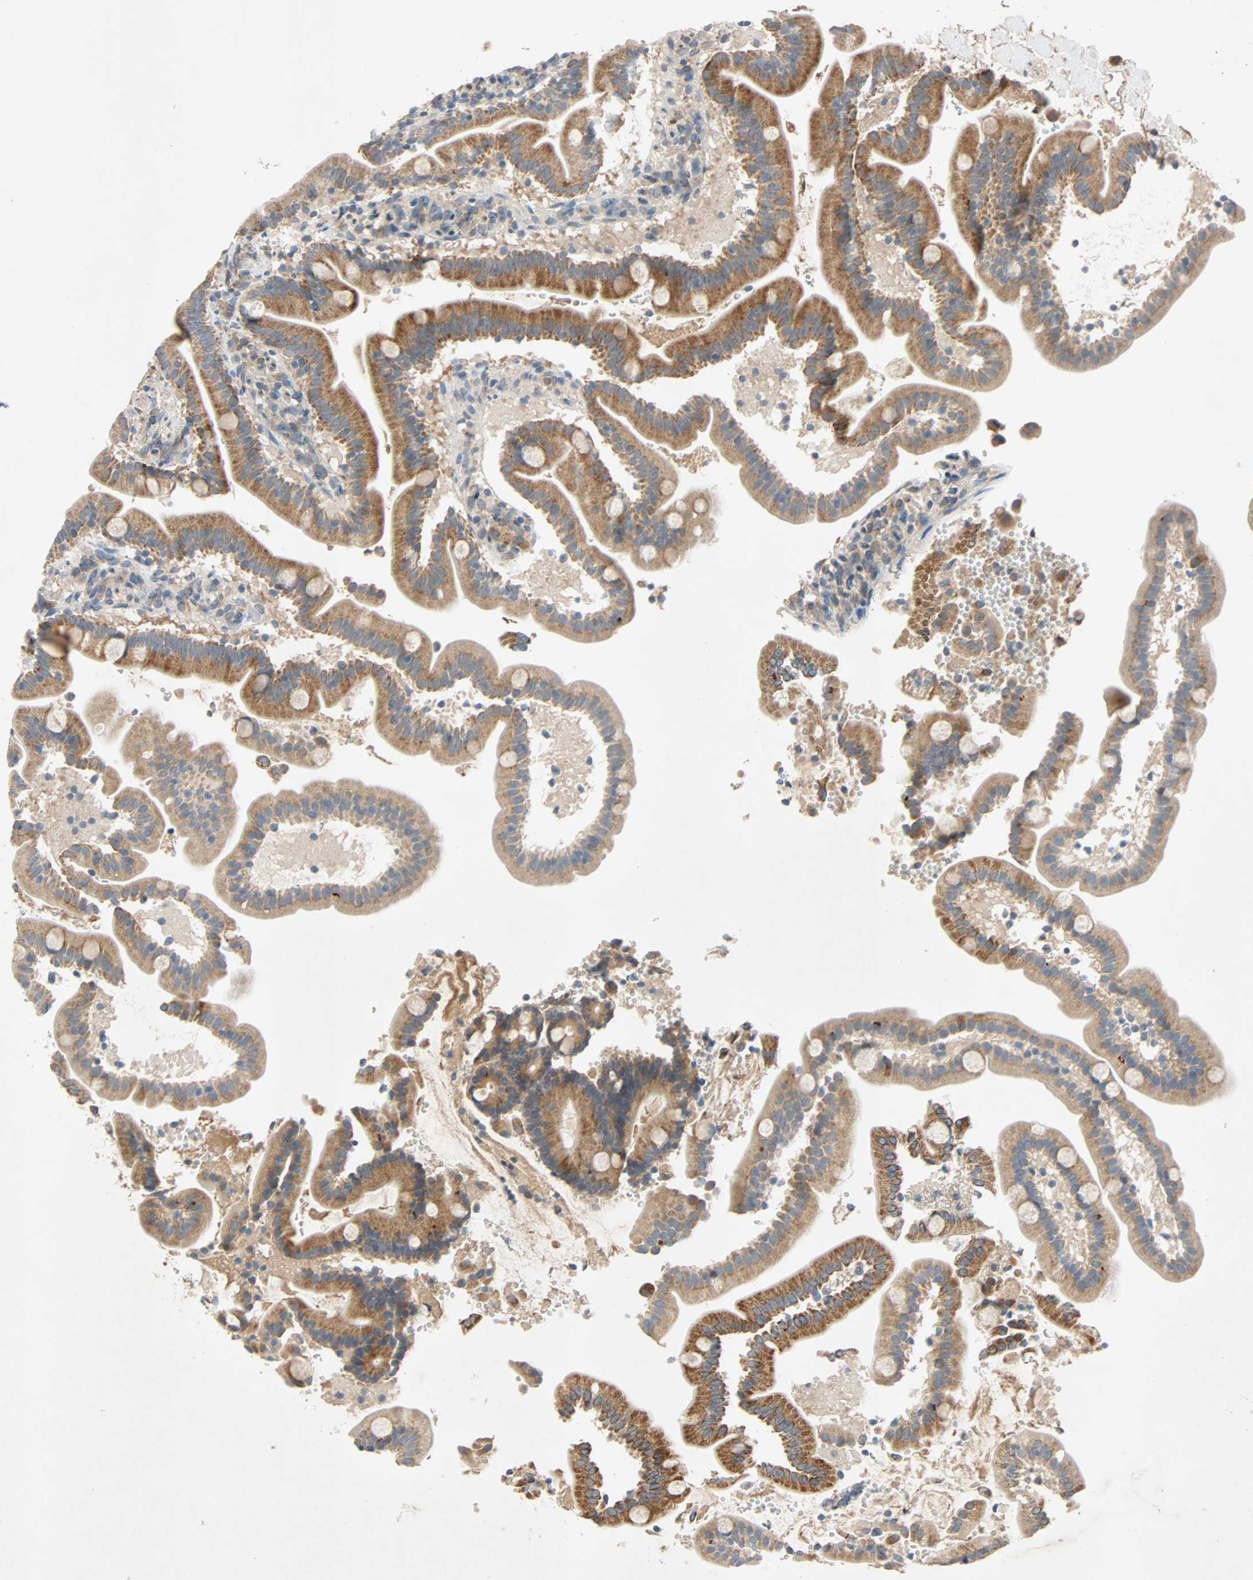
{"staining": {"intensity": "moderate", "quantity": ">75%", "location": "cytoplasmic/membranous"}, "tissue": "duodenum", "cell_type": "Glandular cells", "image_type": "normal", "snomed": [{"axis": "morphology", "description": "Normal tissue, NOS"}, {"axis": "topography", "description": "Duodenum"}], "caption": "Unremarkable duodenum demonstrates moderate cytoplasmic/membranous positivity in approximately >75% of glandular cells.", "gene": "XYLT1", "patient": {"sex": "male", "age": 54}}